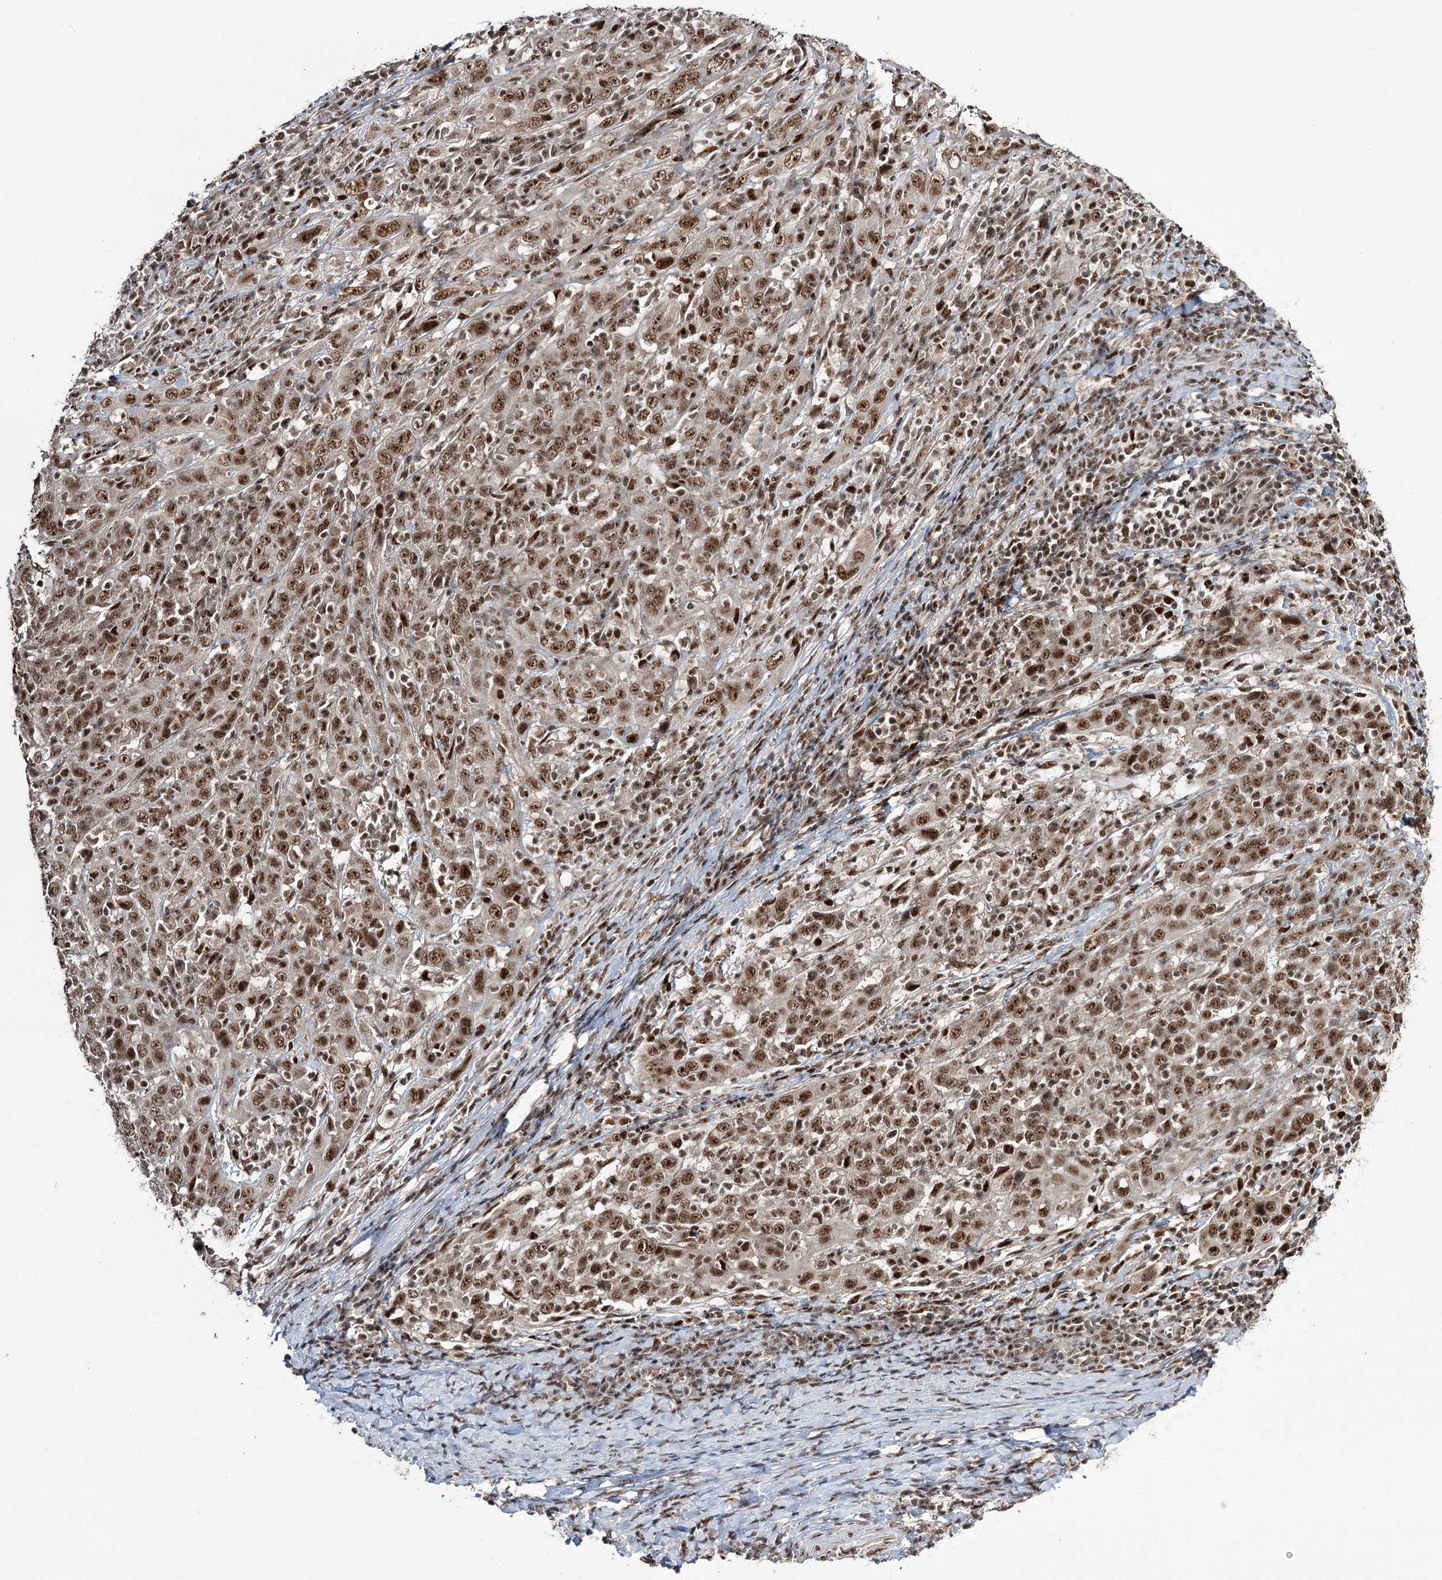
{"staining": {"intensity": "moderate", "quantity": ">75%", "location": "nuclear"}, "tissue": "cervical cancer", "cell_type": "Tumor cells", "image_type": "cancer", "snomed": [{"axis": "morphology", "description": "Squamous cell carcinoma, NOS"}, {"axis": "topography", "description": "Cervix"}], "caption": "Immunohistochemical staining of human cervical squamous cell carcinoma shows medium levels of moderate nuclear positivity in approximately >75% of tumor cells.", "gene": "ERCC3", "patient": {"sex": "female", "age": 46}}